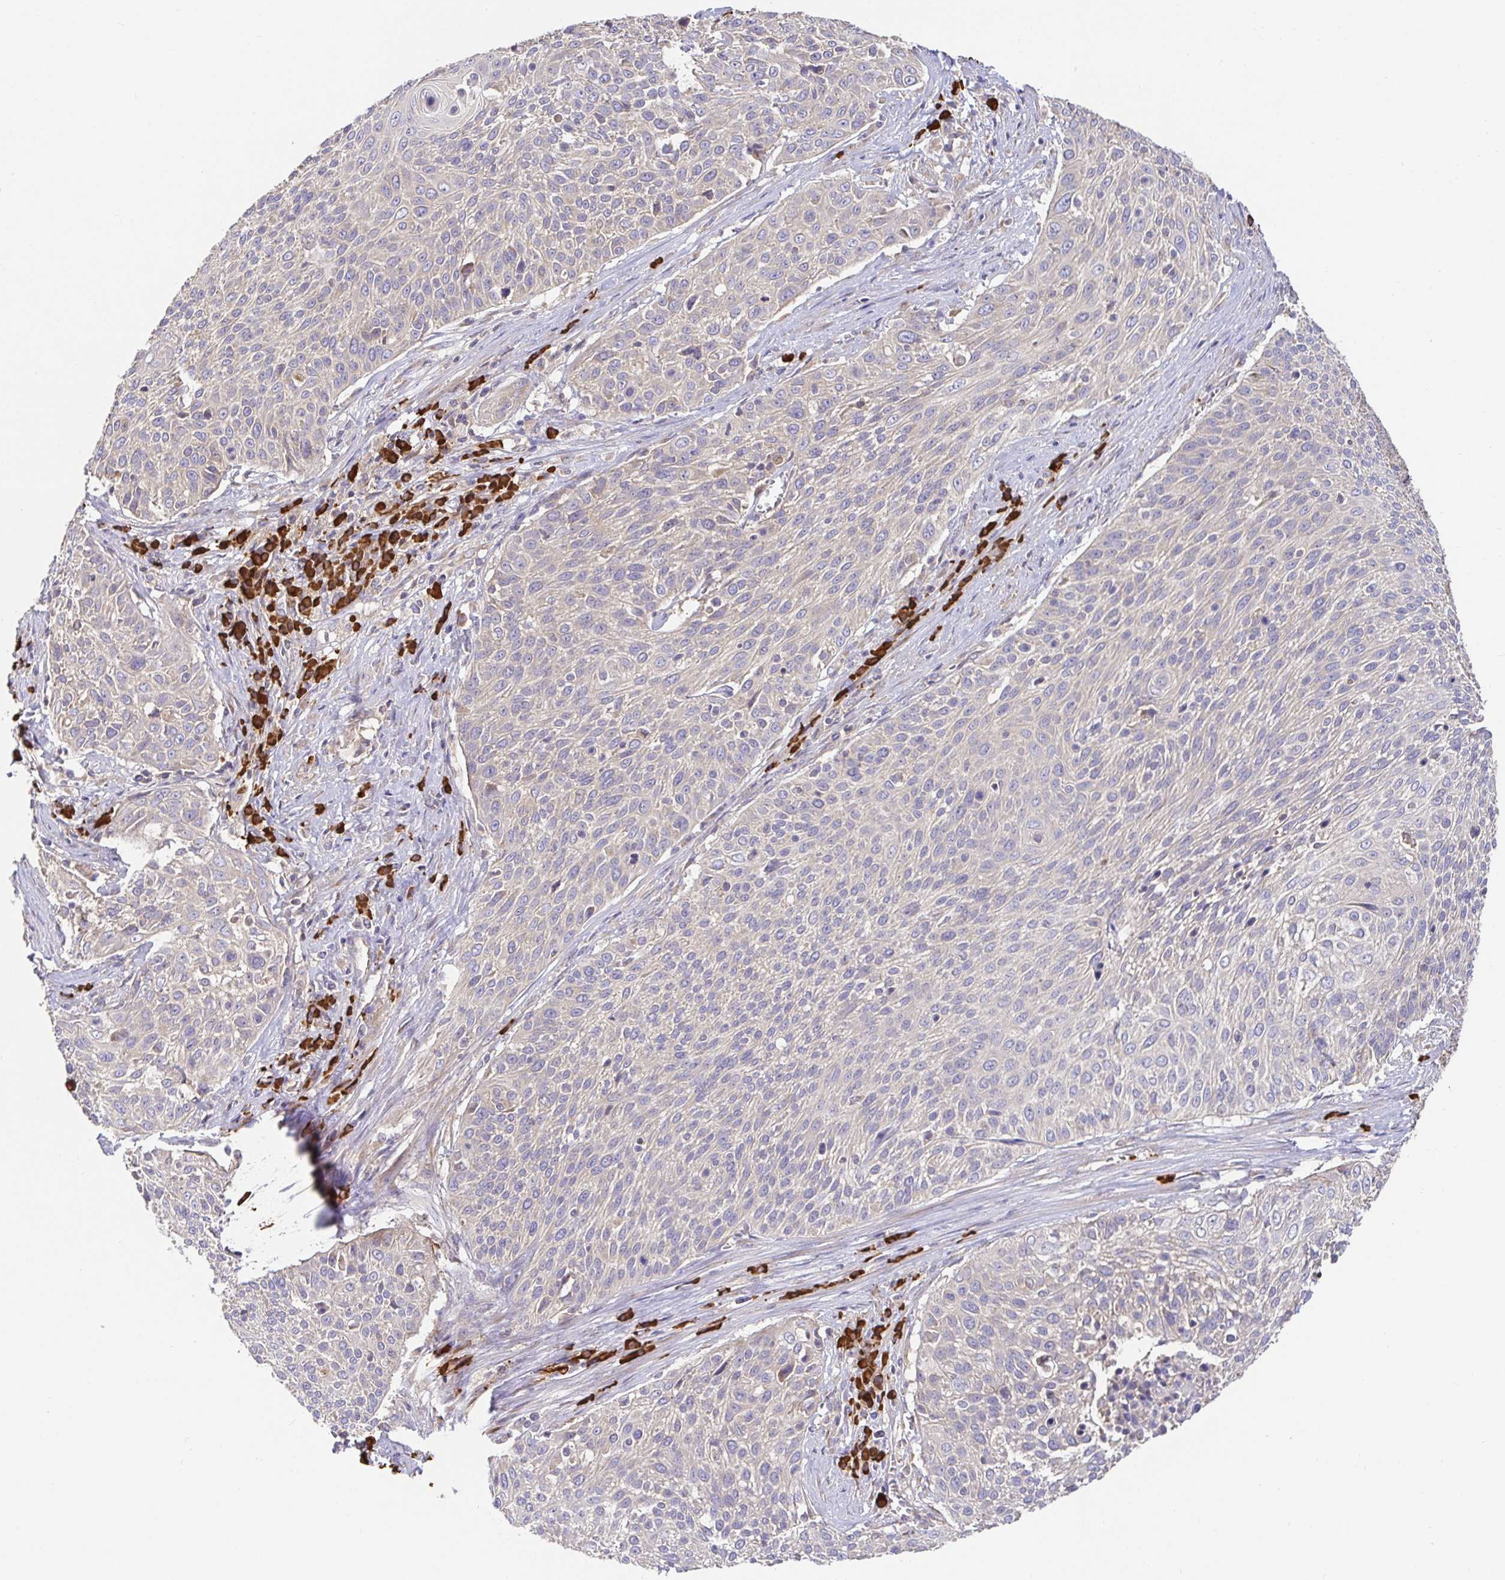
{"staining": {"intensity": "negative", "quantity": "none", "location": "none"}, "tissue": "cervical cancer", "cell_type": "Tumor cells", "image_type": "cancer", "snomed": [{"axis": "morphology", "description": "Squamous cell carcinoma, NOS"}, {"axis": "topography", "description": "Cervix"}], "caption": "Immunohistochemistry photomicrograph of neoplastic tissue: human cervical cancer stained with DAB (3,3'-diaminobenzidine) demonstrates no significant protein positivity in tumor cells.", "gene": "HAGH", "patient": {"sex": "female", "age": 31}}